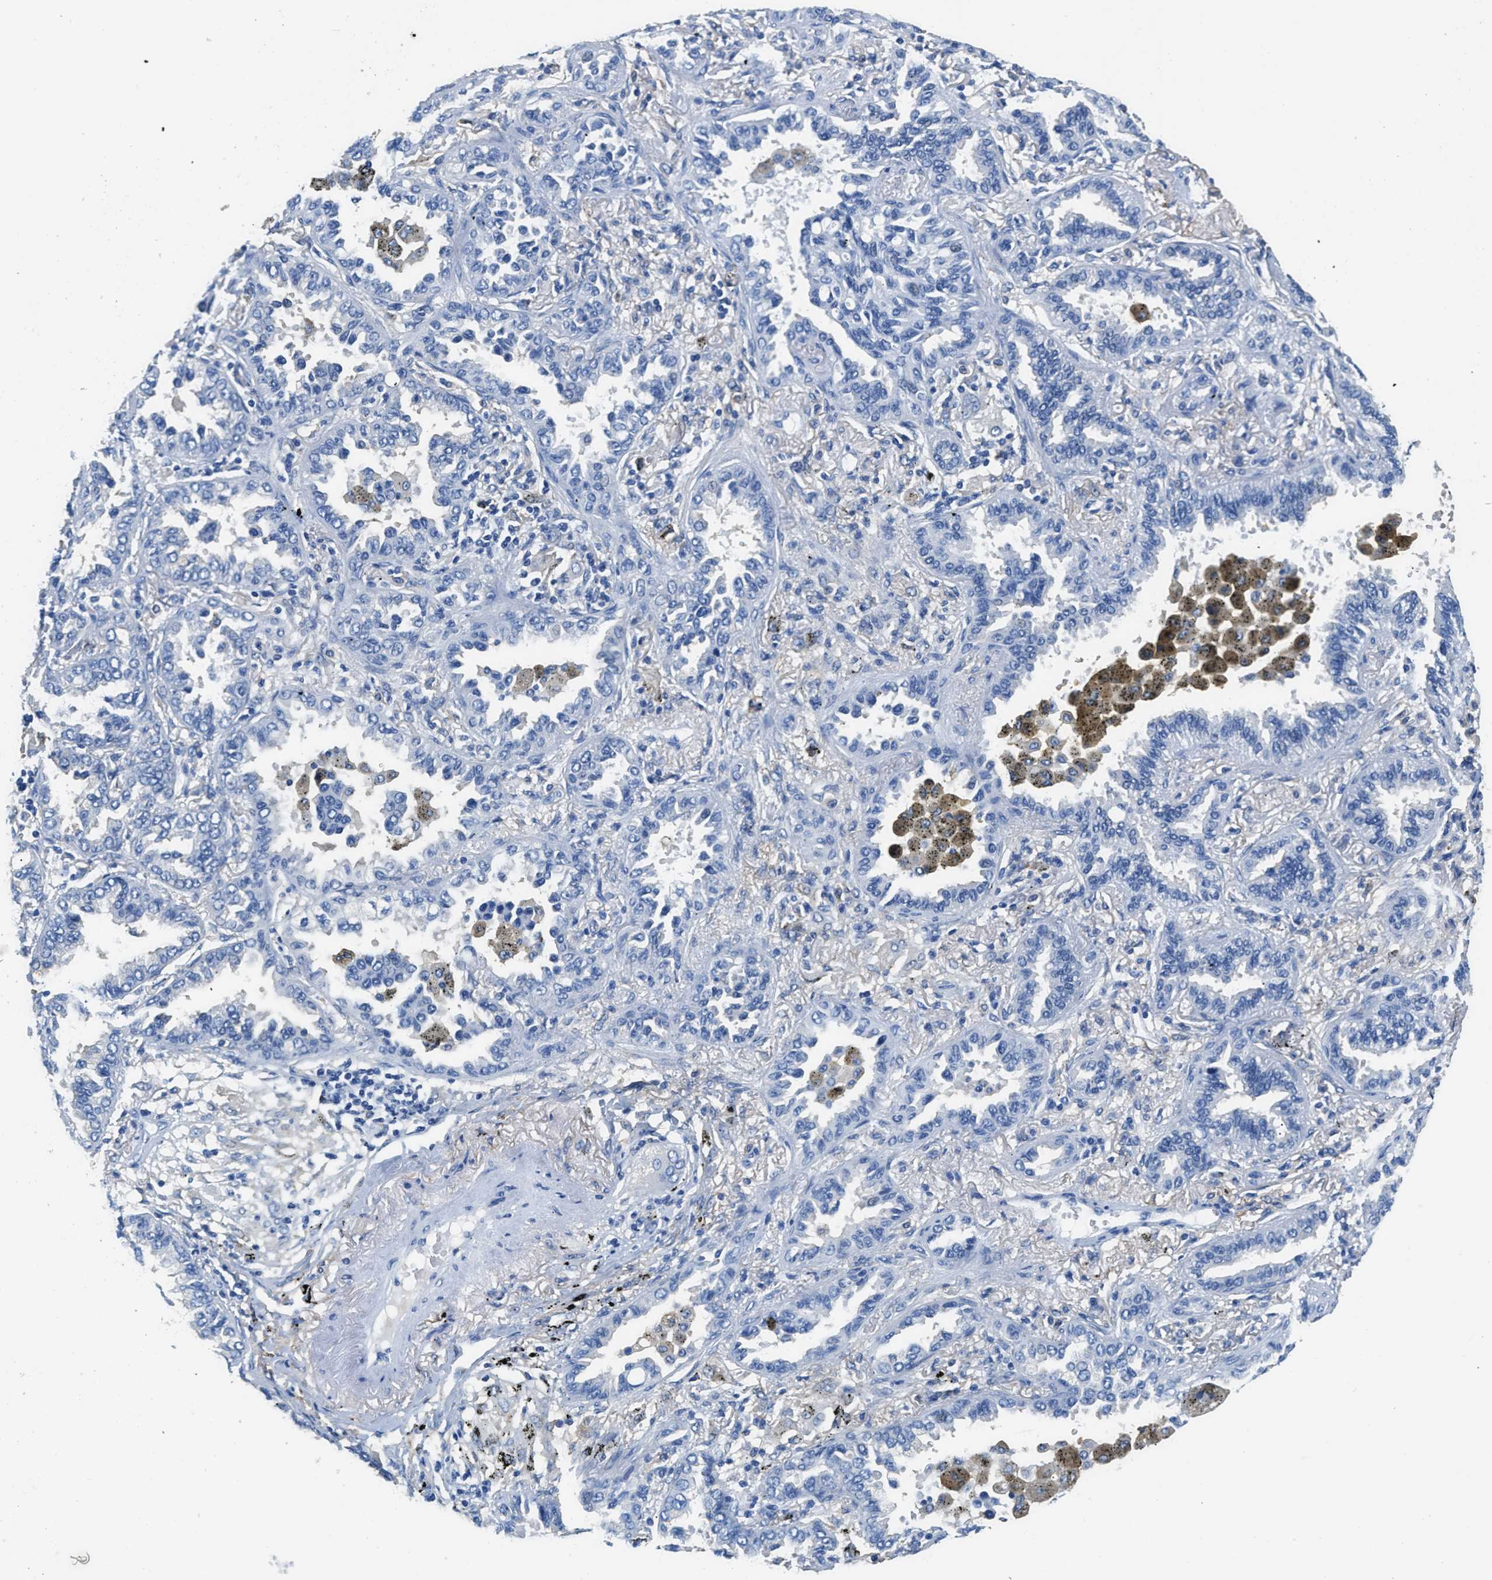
{"staining": {"intensity": "negative", "quantity": "none", "location": "none"}, "tissue": "lung cancer", "cell_type": "Tumor cells", "image_type": "cancer", "snomed": [{"axis": "morphology", "description": "Normal tissue, NOS"}, {"axis": "morphology", "description": "Adenocarcinoma, NOS"}, {"axis": "topography", "description": "Lung"}], "caption": "This is an immunohistochemistry photomicrograph of human lung cancer (adenocarcinoma). There is no positivity in tumor cells.", "gene": "ZDHHC13", "patient": {"sex": "male", "age": 59}}